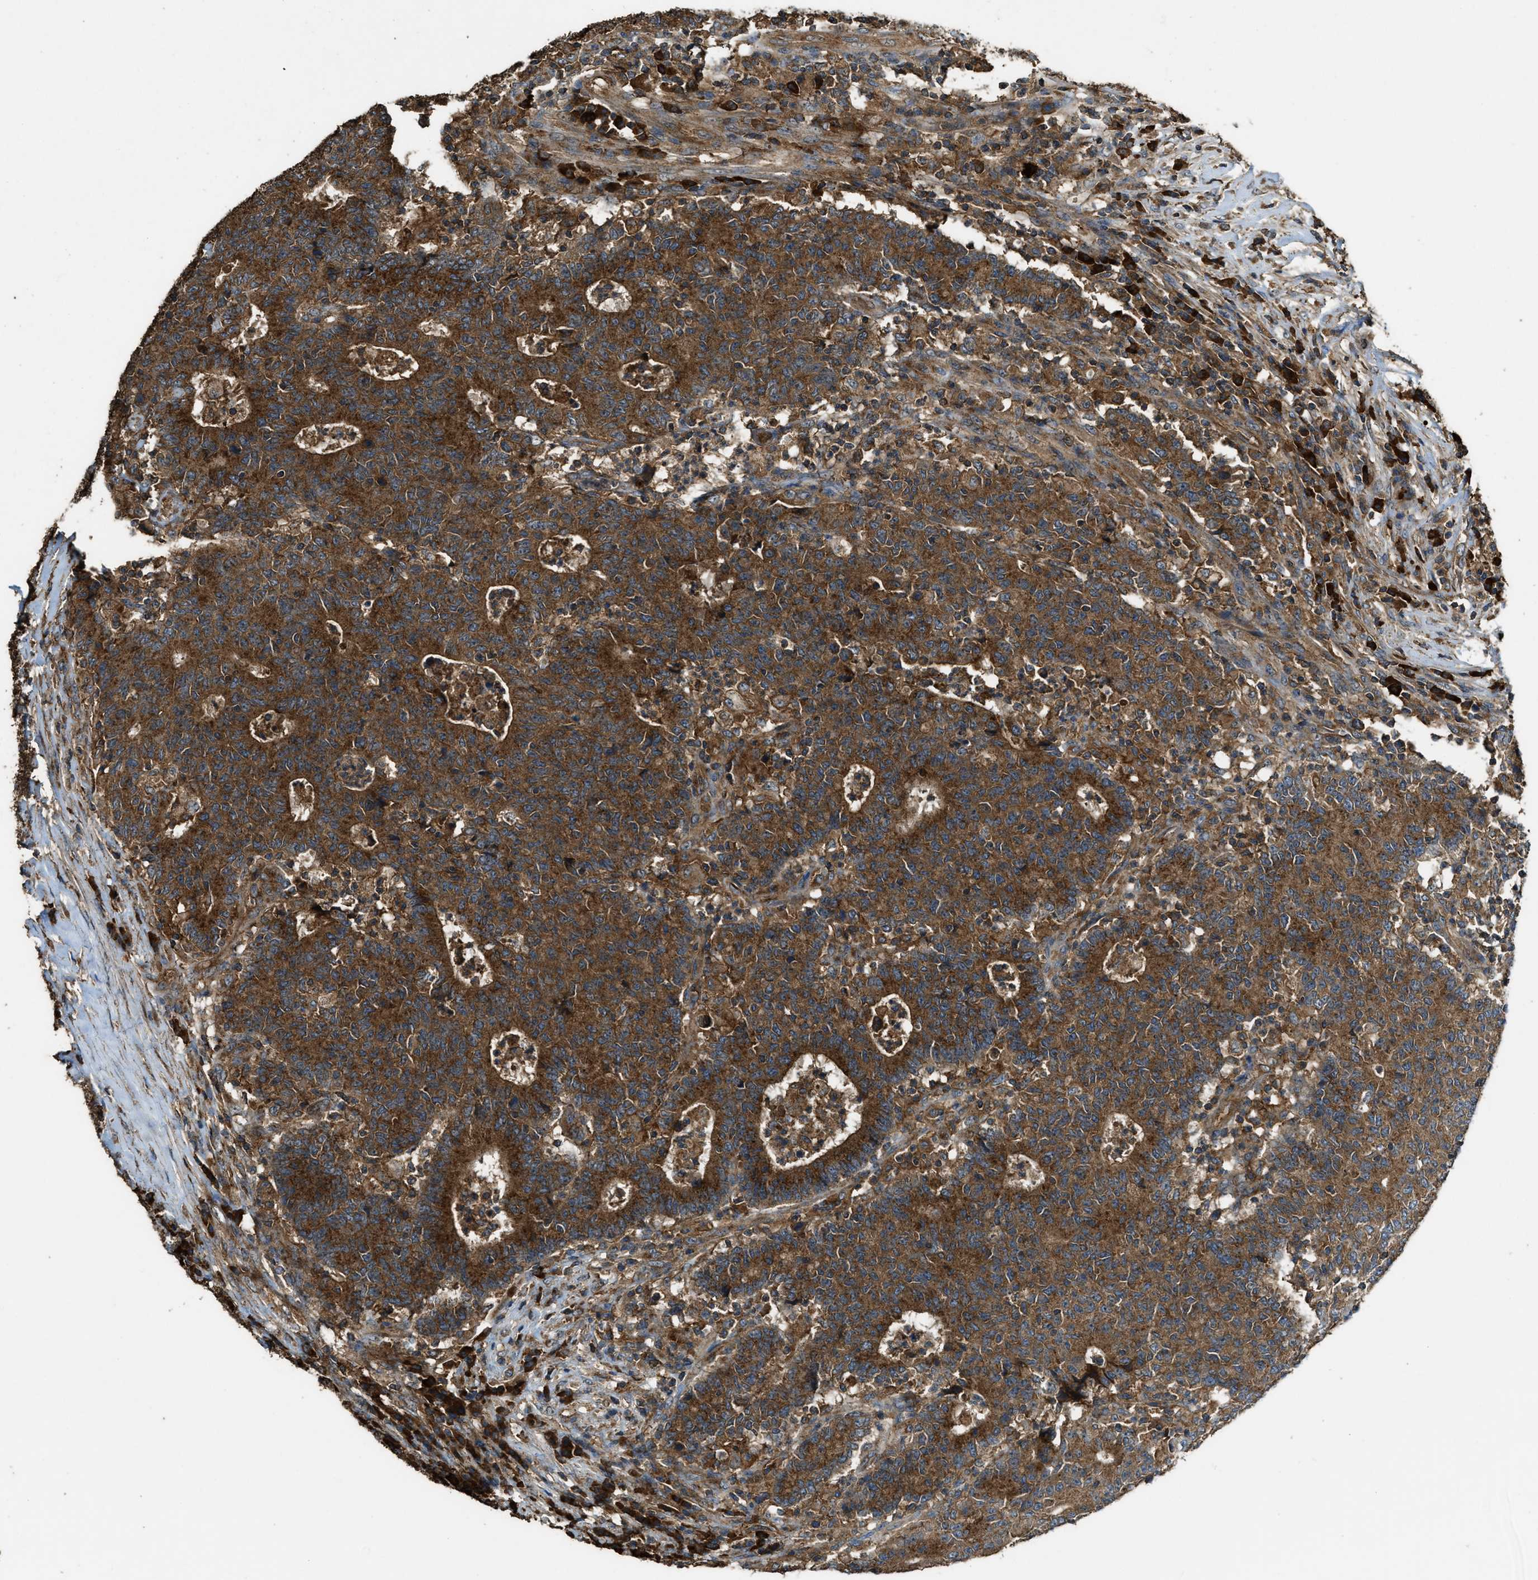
{"staining": {"intensity": "strong", "quantity": ">75%", "location": "cytoplasmic/membranous"}, "tissue": "colorectal cancer", "cell_type": "Tumor cells", "image_type": "cancer", "snomed": [{"axis": "morphology", "description": "Normal tissue, NOS"}, {"axis": "morphology", "description": "Adenocarcinoma, NOS"}, {"axis": "topography", "description": "Colon"}], "caption": "DAB immunohistochemical staining of colorectal cancer demonstrates strong cytoplasmic/membranous protein staining in approximately >75% of tumor cells.", "gene": "MAP3K8", "patient": {"sex": "female", "age": 75}}